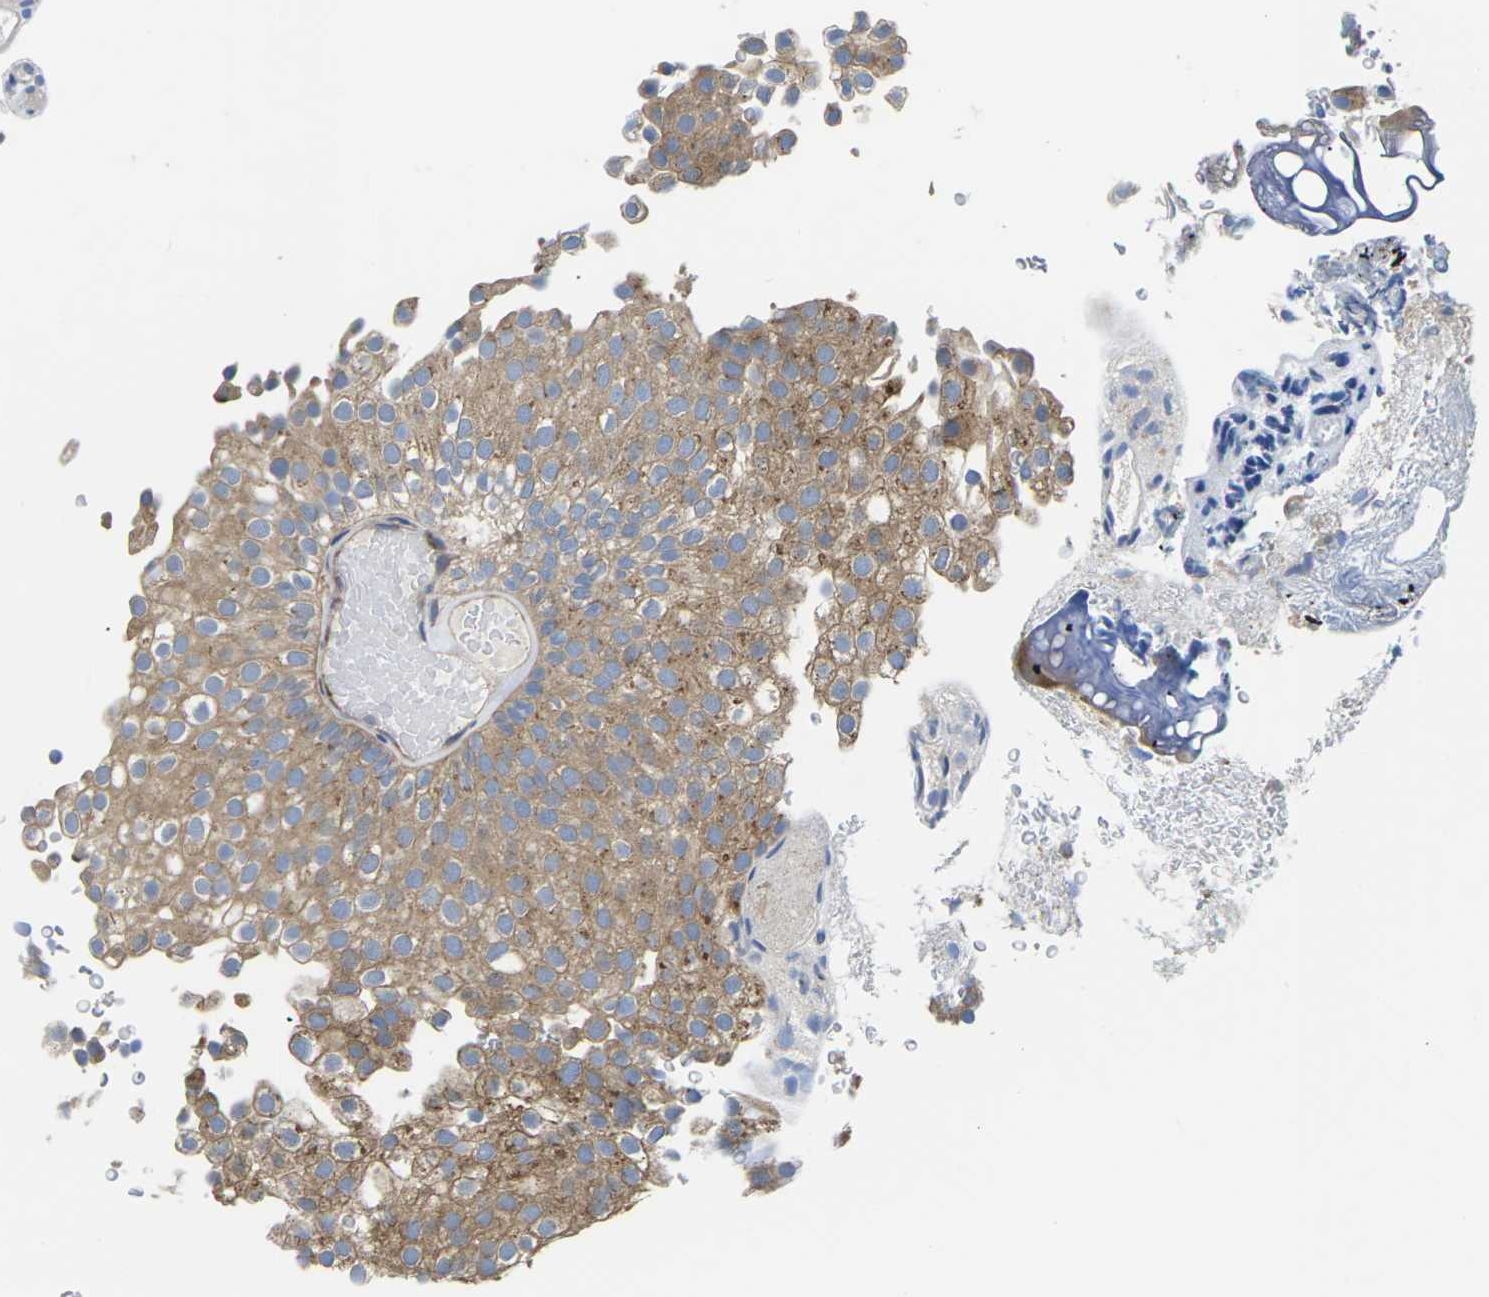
{"staining": {"intensity": "moderate", "quantity": ">75%", "location": "cytoplasmic/membranous"}, "tissue": "urothelial cancer", "cell_type": "Tumor cells", "image_type": "cancer", "snomed": [{"axis": "morphology", "description": "Urothelial carcinoma, Low grade"}, {"axis": "topography", "description": "Urinary bladder"}], "caption": "Tumor cells reveal medium levels of moderate cytoplasmic/membranous staining in approximately >75% of cells in urothelial cancer.", "gene": "TMCC2", "patient": {"sex": "male", "age": 78}}